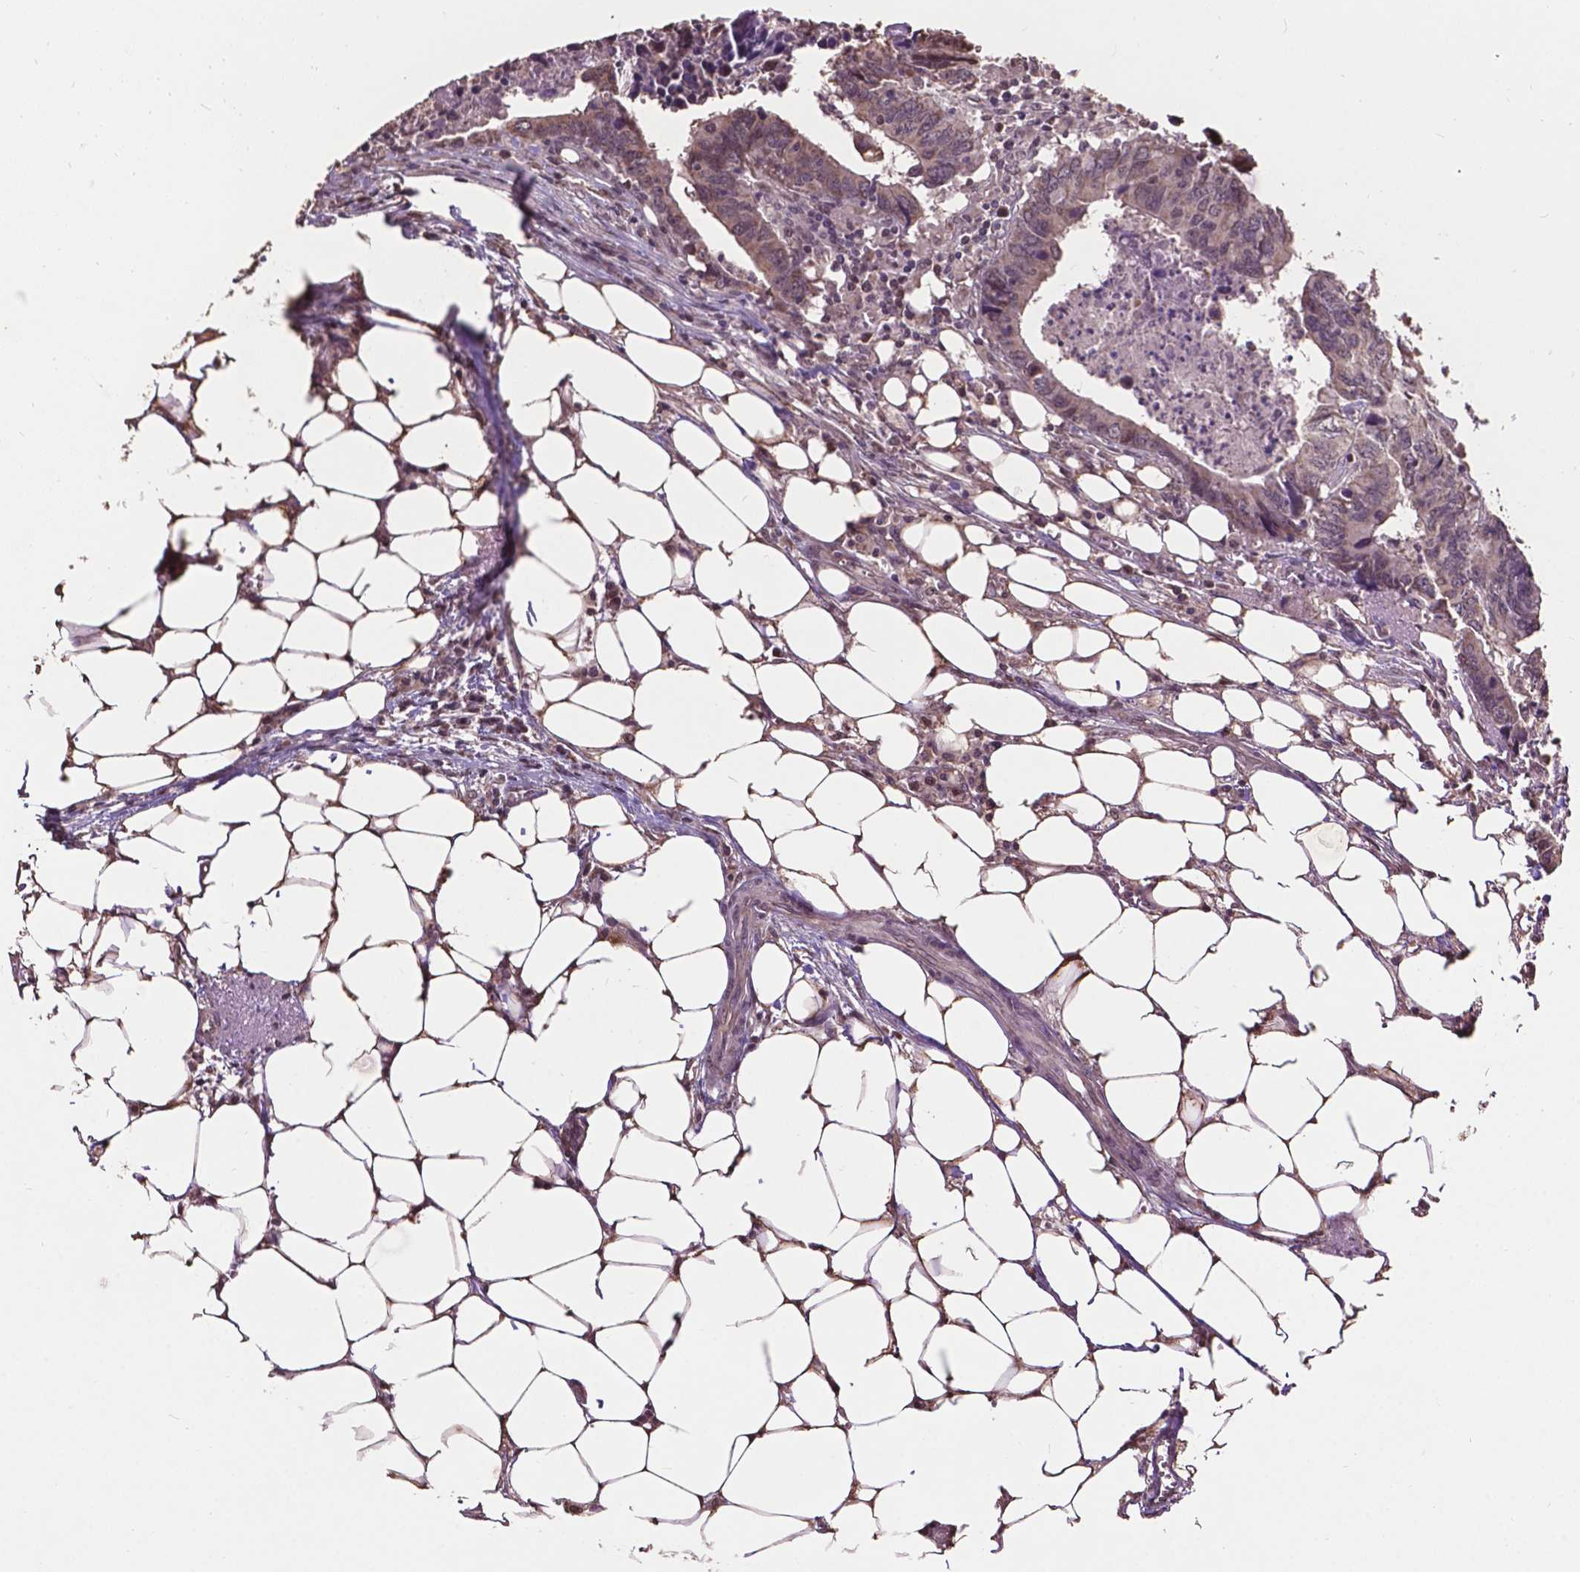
{"staining": {"intensity": "weak", "quantity": "25%-75%", "location": "cytoplasmic/membranous"}, "tissue": "colorectal cancer", "cell_type": "Tumor cells", "image_type": "cancer", "snomed": [{"axis": "morphology", "description": "Adenocarcinoma, NOS"}, {"axis": "topography", "description": "Colon"}], "caption": "Colorectal cancer (adenocarcinoma) tissue demonstrates weak cytoplasmic/membranous staining in about 25%-75% of tumor cells, visualized by immunohistochemistry. (IHC, brightfield microscopy, high magnification).", "gene": "GLRA2", "patient": {"sex": "female", "age": 82}}